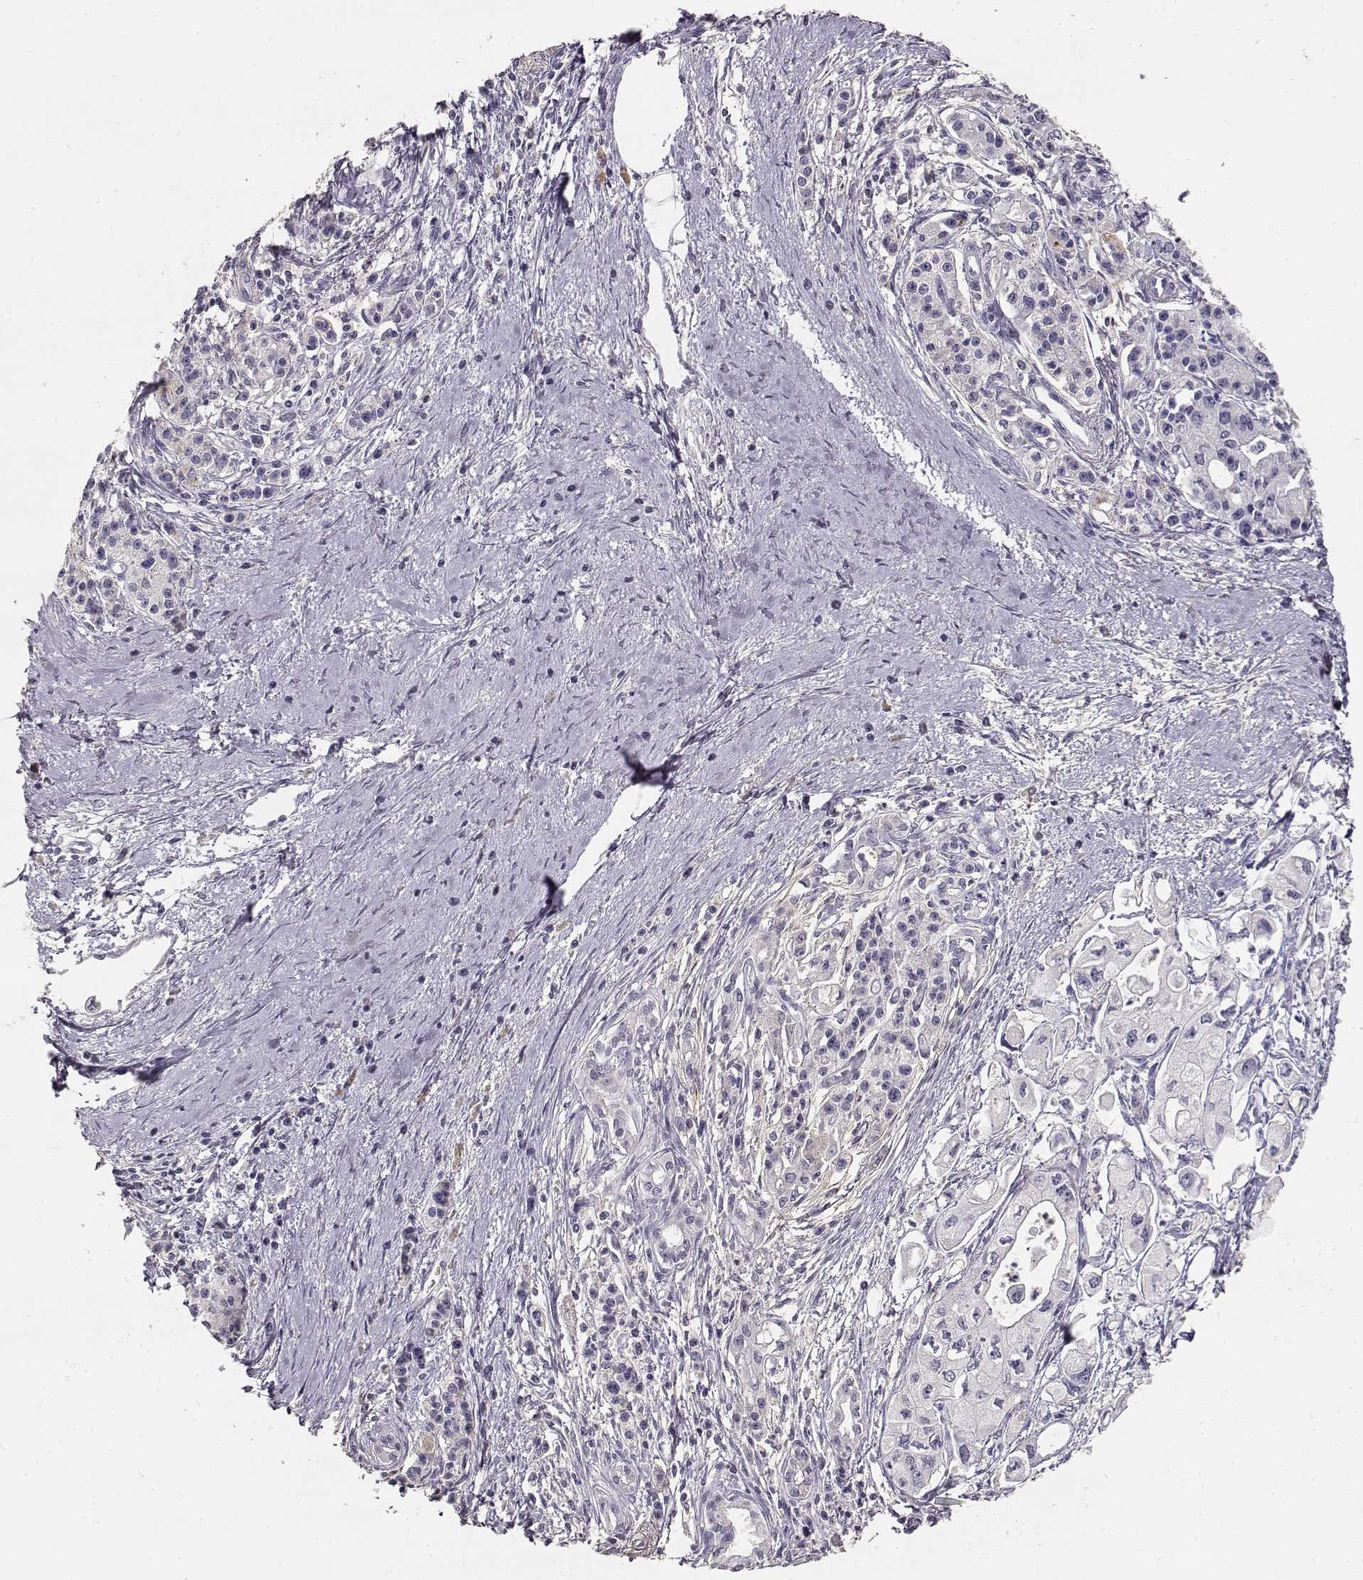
{"staining": {"intensity": "negative", "quantity": "none", "location": "none"}, "tissue": "pancreatic cancer", "cell_type": "Tumor cells", "image_type": "cancer", "snomed": [{"axis": "morphology", "description": "Adenocarcinoma, NOS"}, {"axis": "topography", "description": "Pancreas"}], "caption": "Tumor cells show no significant protein positivity in pancreatic cancer.", "gene": "TPH2", "patient": {"sex": "male", "age": 70}}